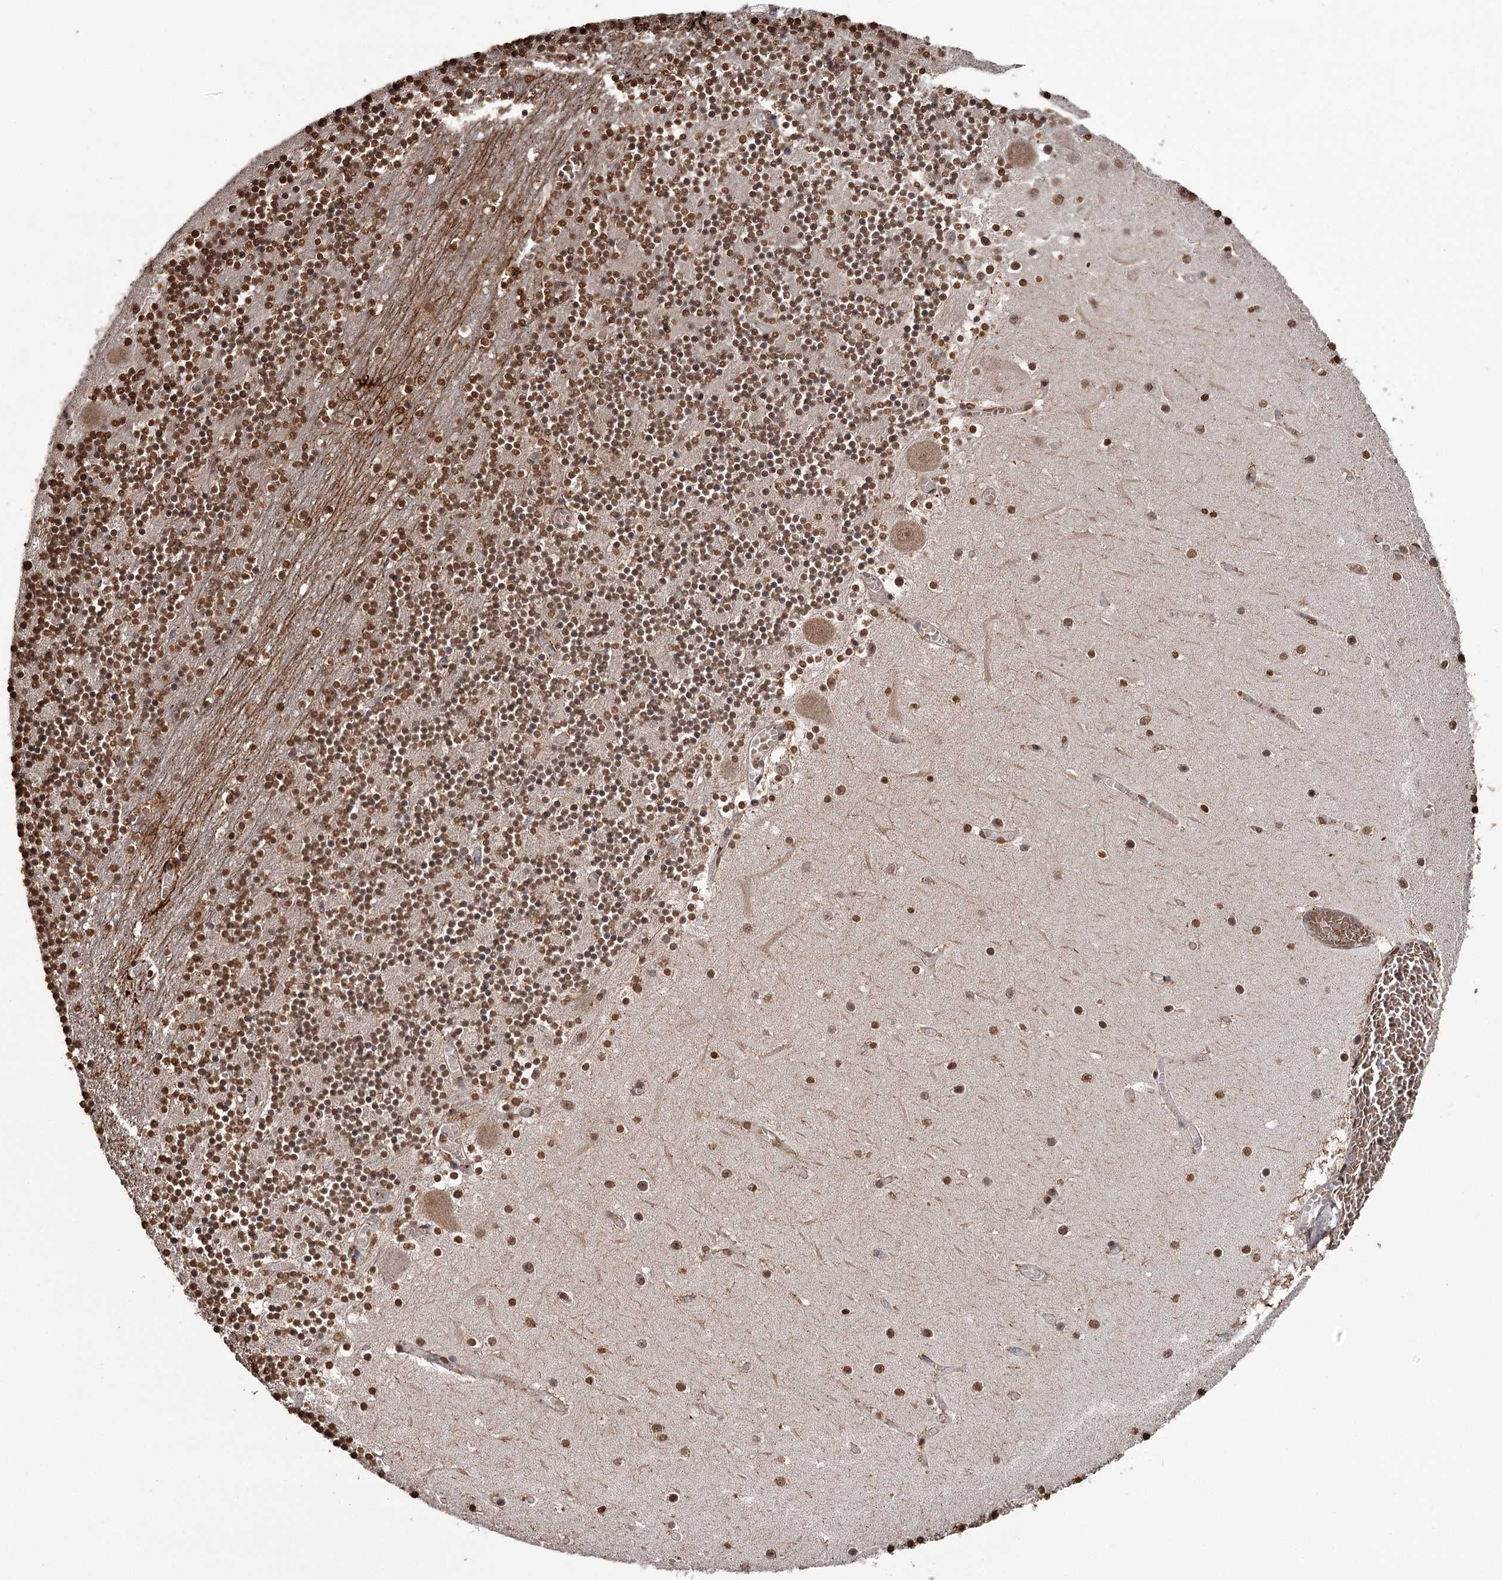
{"staining": {"intensity": "moderate", "quantity": ">75%", "location": "cytoplasmic/membranous,nuclear"}, "tissue": "cerebellum", "cell_type": "Cells in granular layer", "image_type": "normal", "snomed": [{"axis": "morphology", "description": "Normal tissue, NOS"}, {"axis": "topography", "description": "Cerebellum"}], "caption": "DAB immunohistochemical staining of unremarkable cerebellum displays moderate cytoplasmic/membranous,nuclear protein positivity in about >75% of cells in granular layer. The staining was performed using DAB to visualize the protein expression in brown, while the nuclei were stained in blue with hematoxylin (Magnification: 20x).", "gene": "THYN1", "patient": {"sex": "female", "age": 28}}